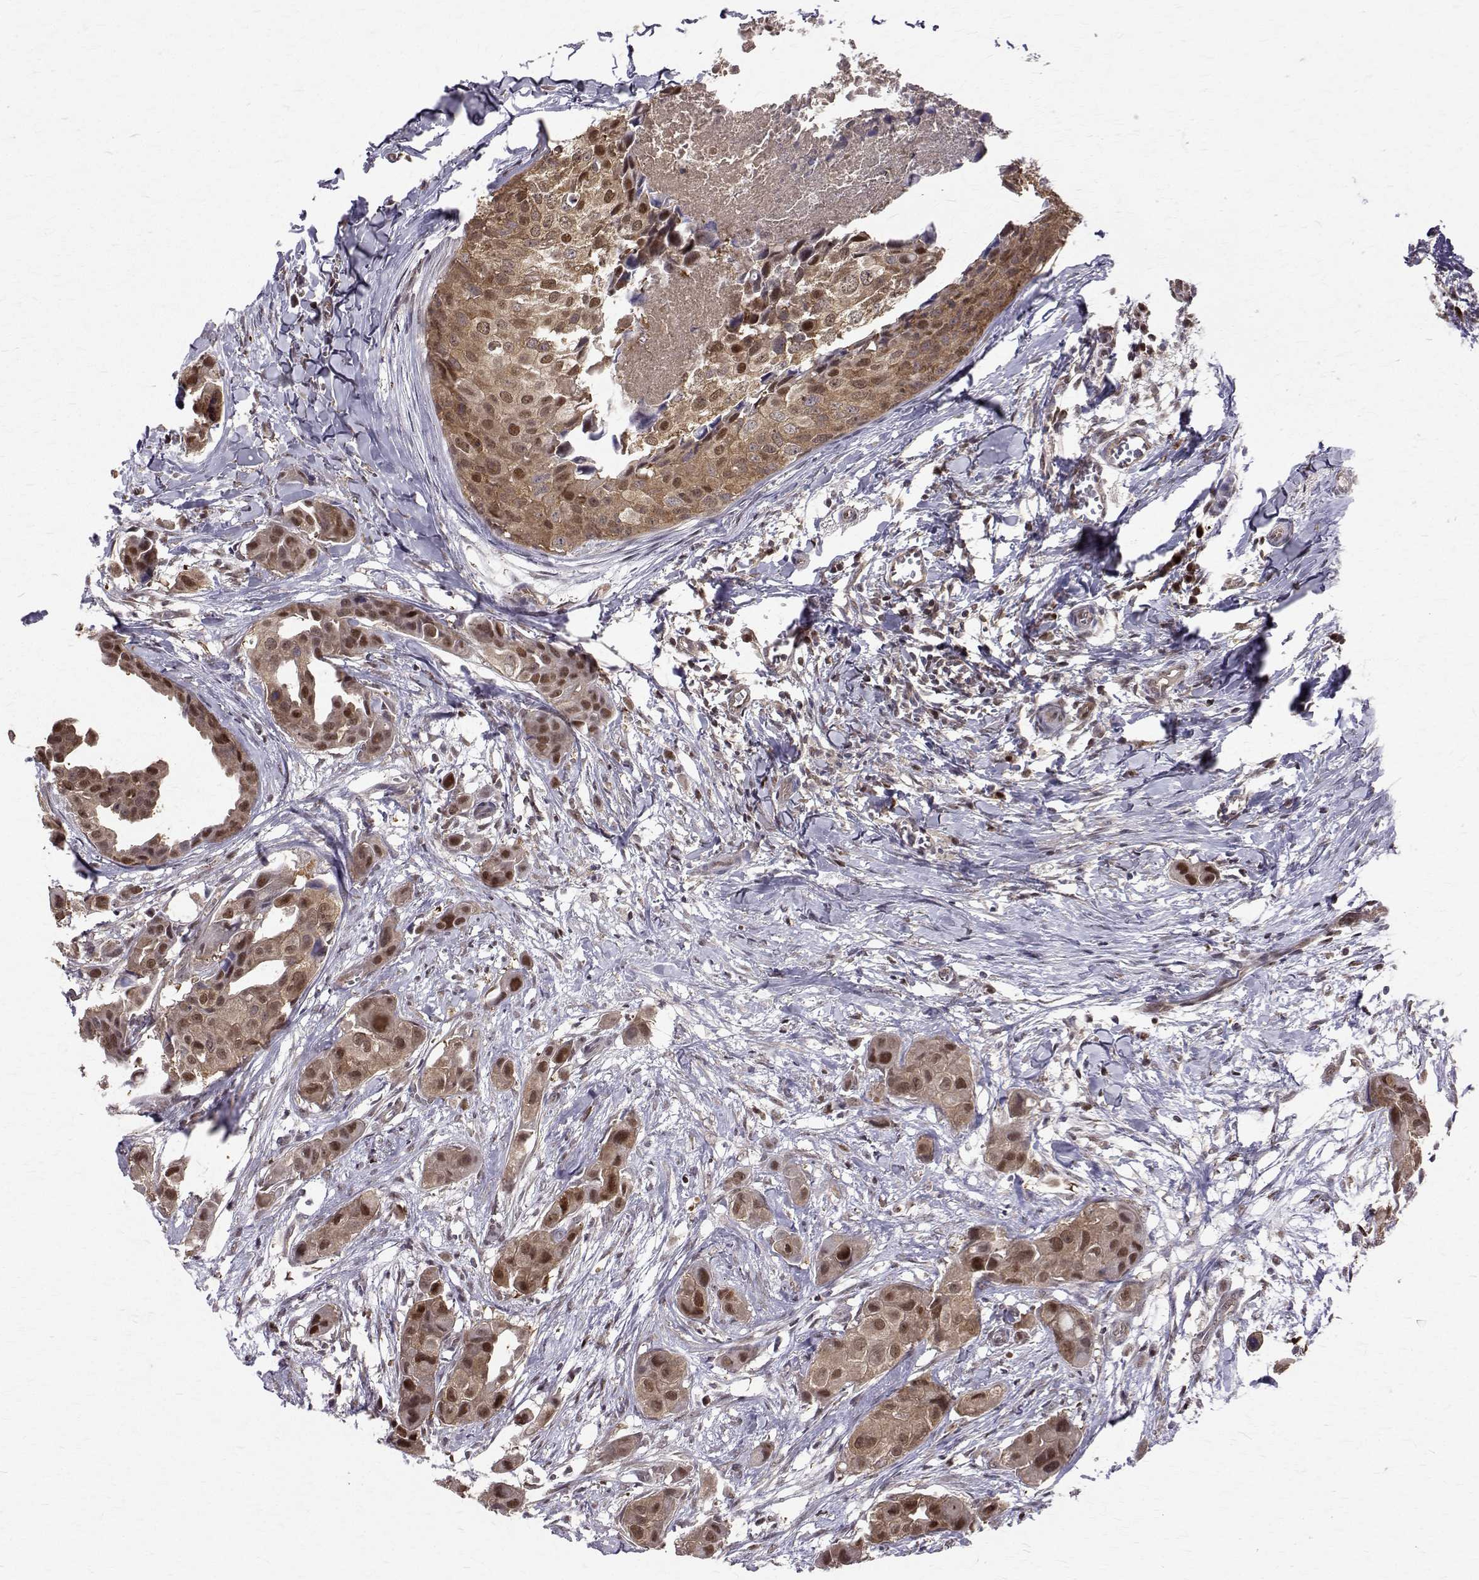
{"staining": {"intensity": "moderate", "quantity": ">75%", "location": "cytoplasmic/membranous,nuclear"}, "tissue": "breast cancer", "cell_type": "Tumor cells", "image_type": "cancer", "snomed": [{"axis": "morphology", "description": "Duct carcinoma"}, {"axis": "topography", "description": "Breast"}], "caption": "About >75% of tumor cells in human infiltrating ductal carcinoma (breast) reveal moderate cytoplasmic/membranous and nuclear protein staining as visualized by brown immunohistochemical staining.", "gene": "NIF3L1", "patient": {"sex": "female", "age": 38}}